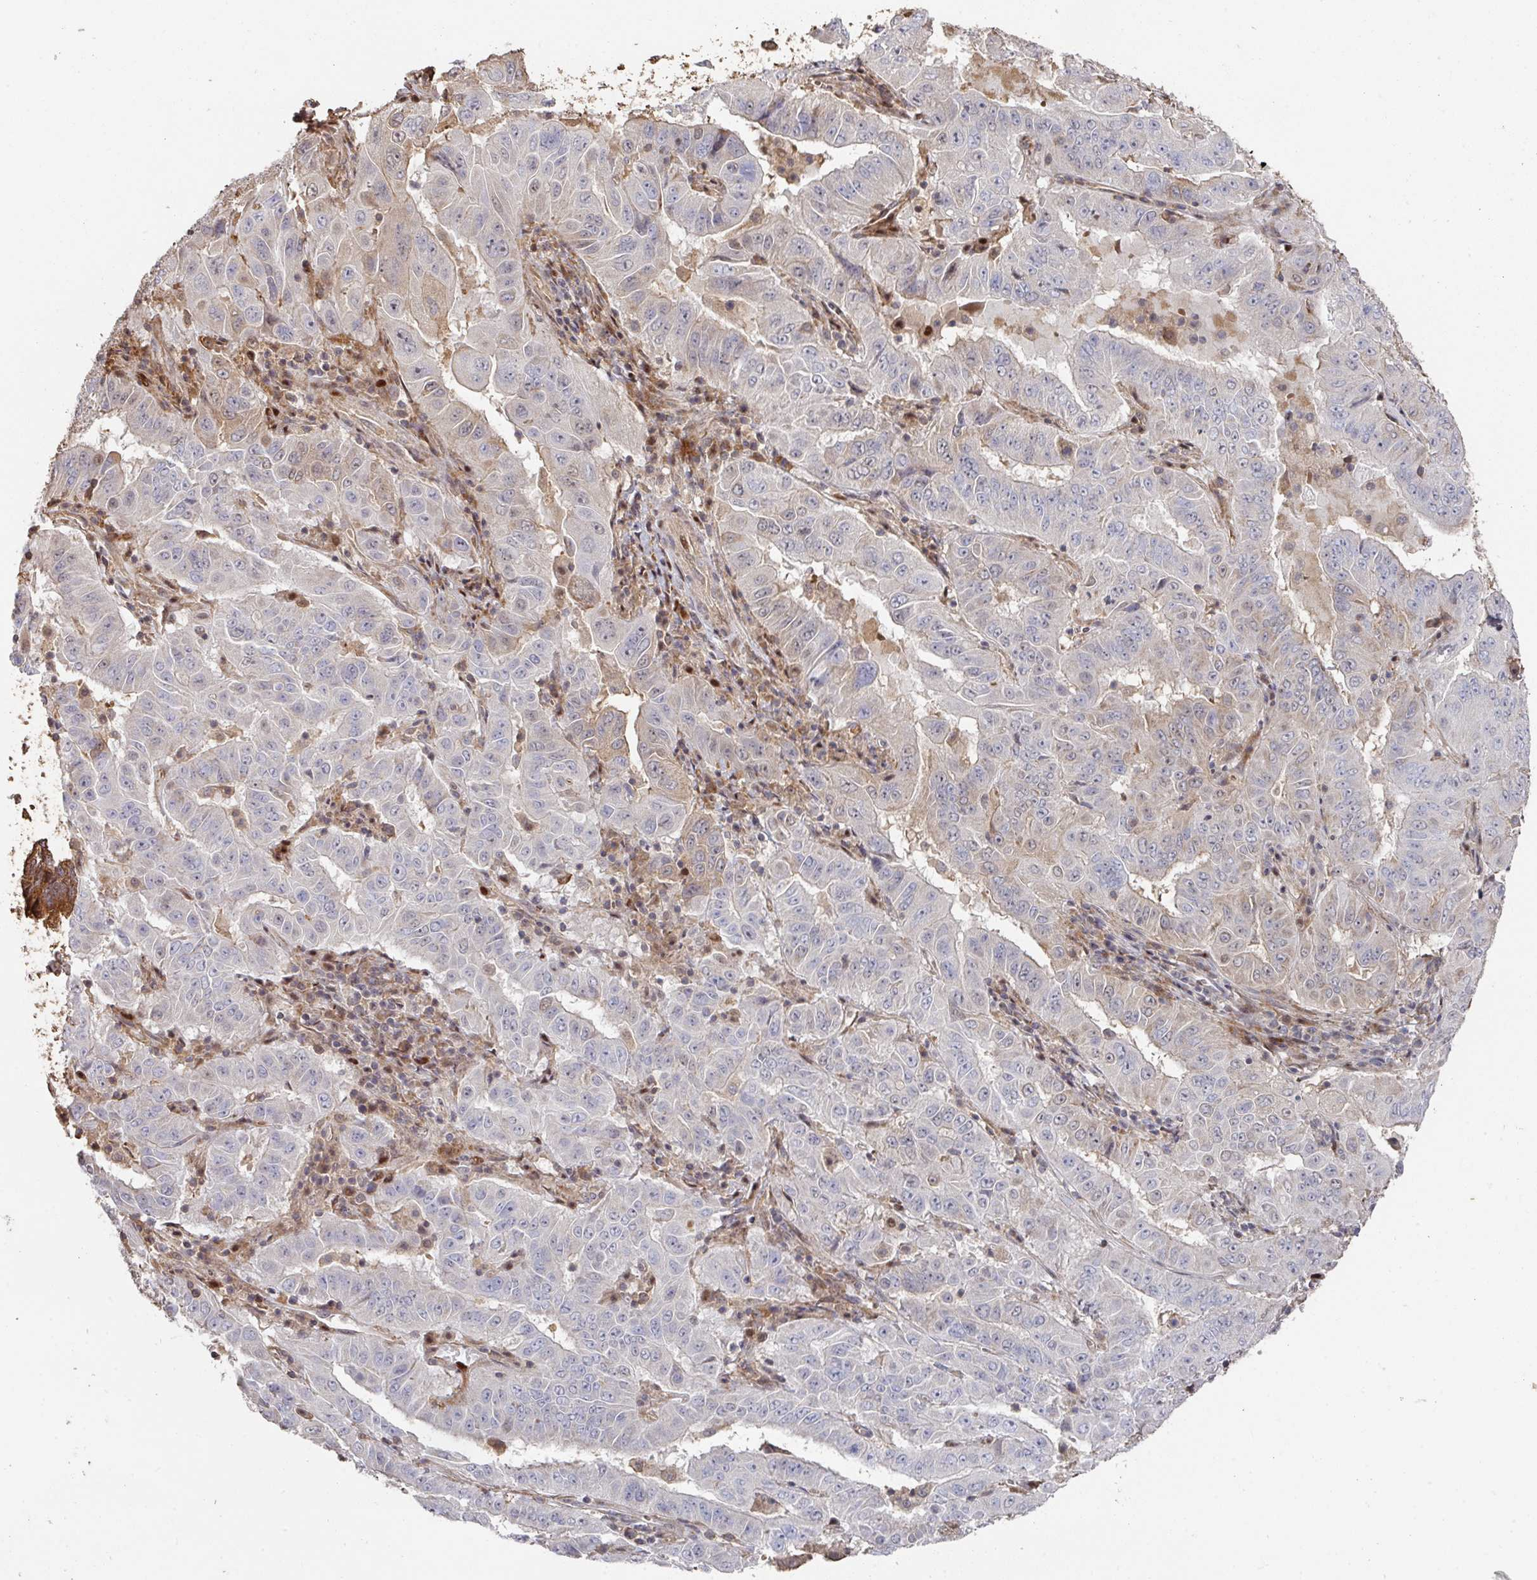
{"staining": {"intensity": "negative", "quantity": "none", "location": "none"}, "tissue": "pancreatic cancer", "cell_type": "Tumor cells", "image_type": "cancer", "snomed": [{"axis": "morphology", "description": "Adenocarcinoma, NOS"}, {"axis": "topography", "description": "Pancreas"}], "caption": "Image shows no significant protein staining in tumor cells of adenocarcinoma (pancreatic).", "gene": "CA7", "patient": {"sex": "male", "age": 63}}